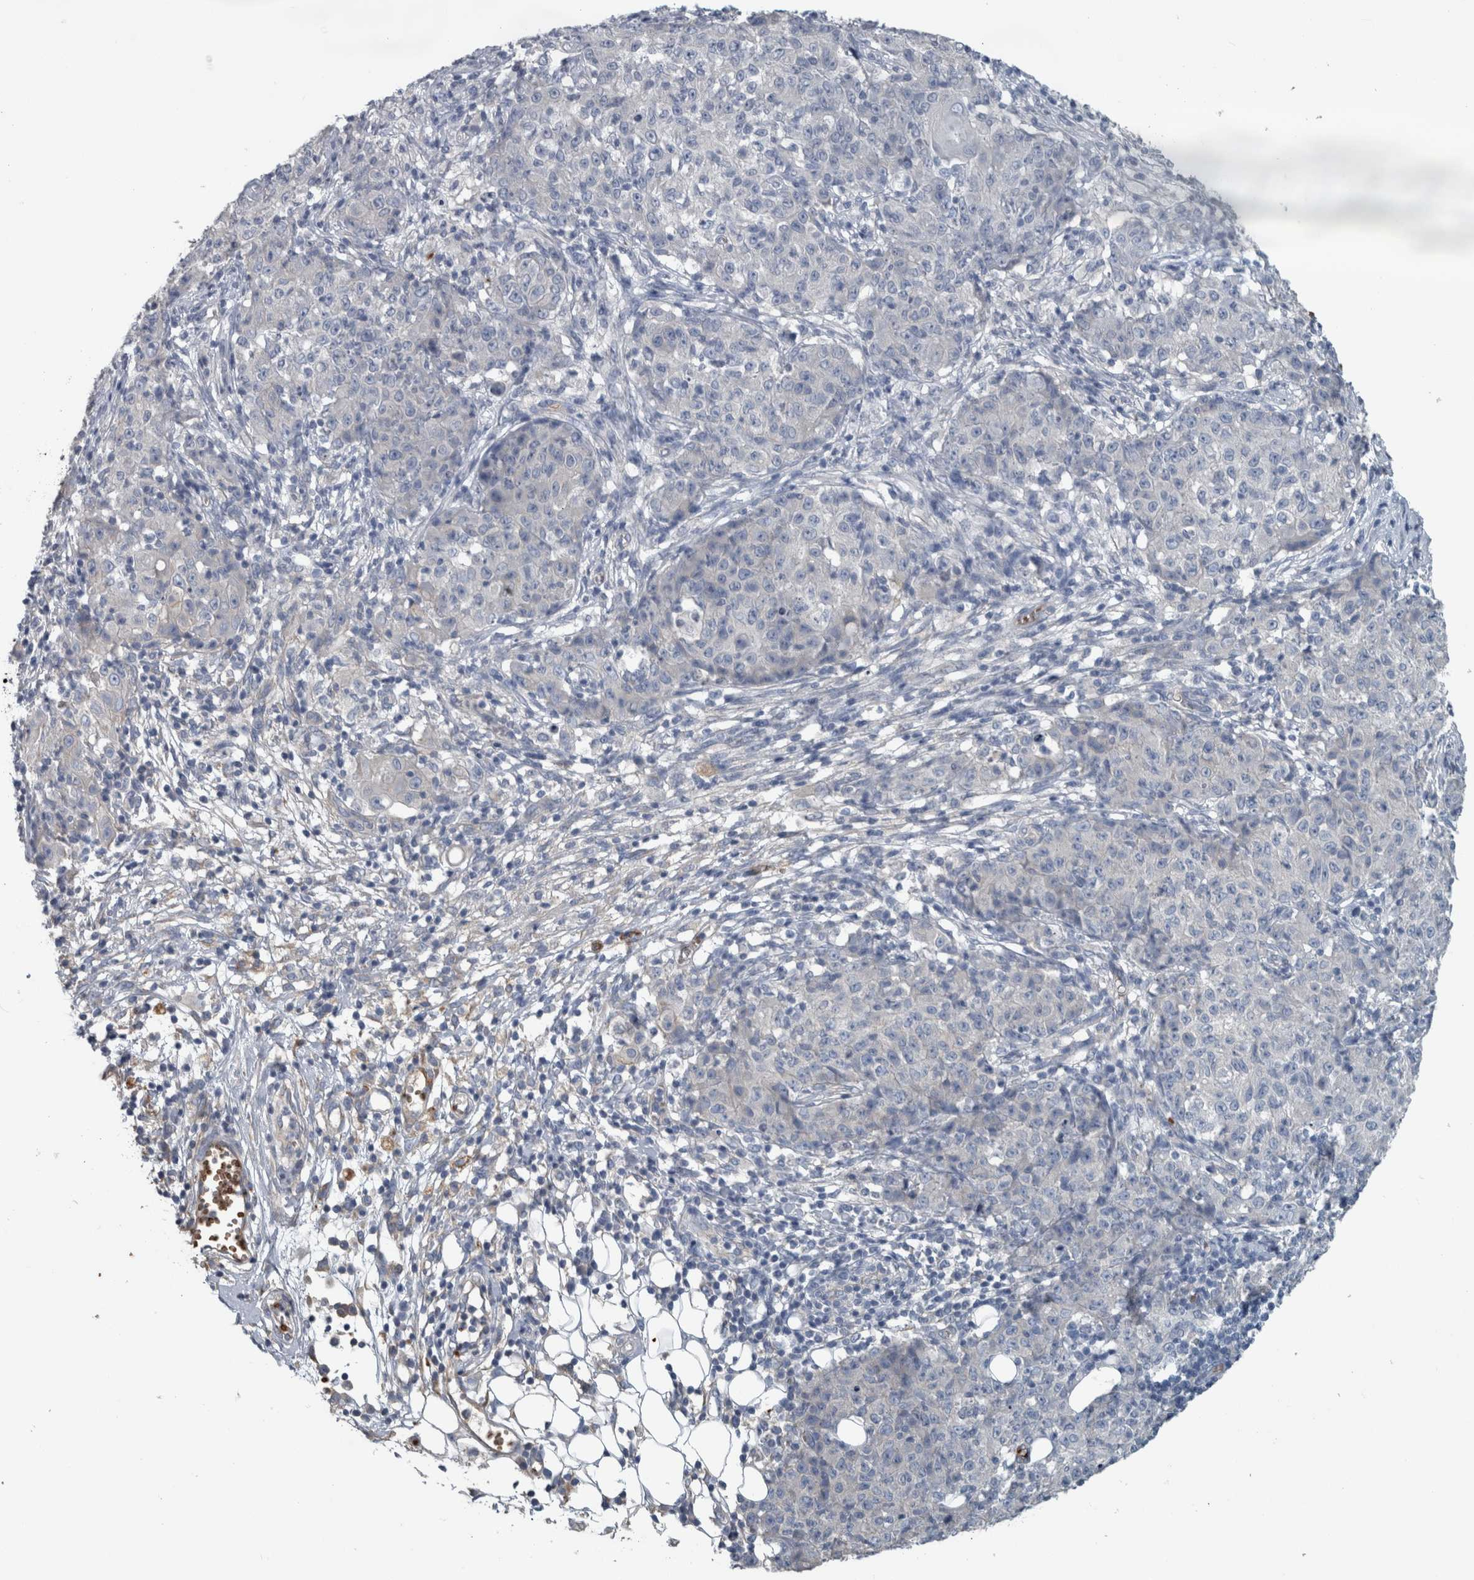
{"staining": {"intensity": "negative", "quantity": "none", "location": "none"}, "tissue": "ovarian cancer", "cell_type": "Tumor cells", "image_type": "cancer", "snomed": [{"axis": "morphology", "description": "Carcinoma, endometroid"}, {"axis": "topography", "description": "Ovary"}], "caption": "Tumor cells show no significant protein staining in ovarian cancer (endometroid carcinoma). (Brightfield microscopy of DAB immunohistochemistry (IHC) at high magnification).", "gene": "SH3GL2", "patient": {"sex": "female", "age": 42}}